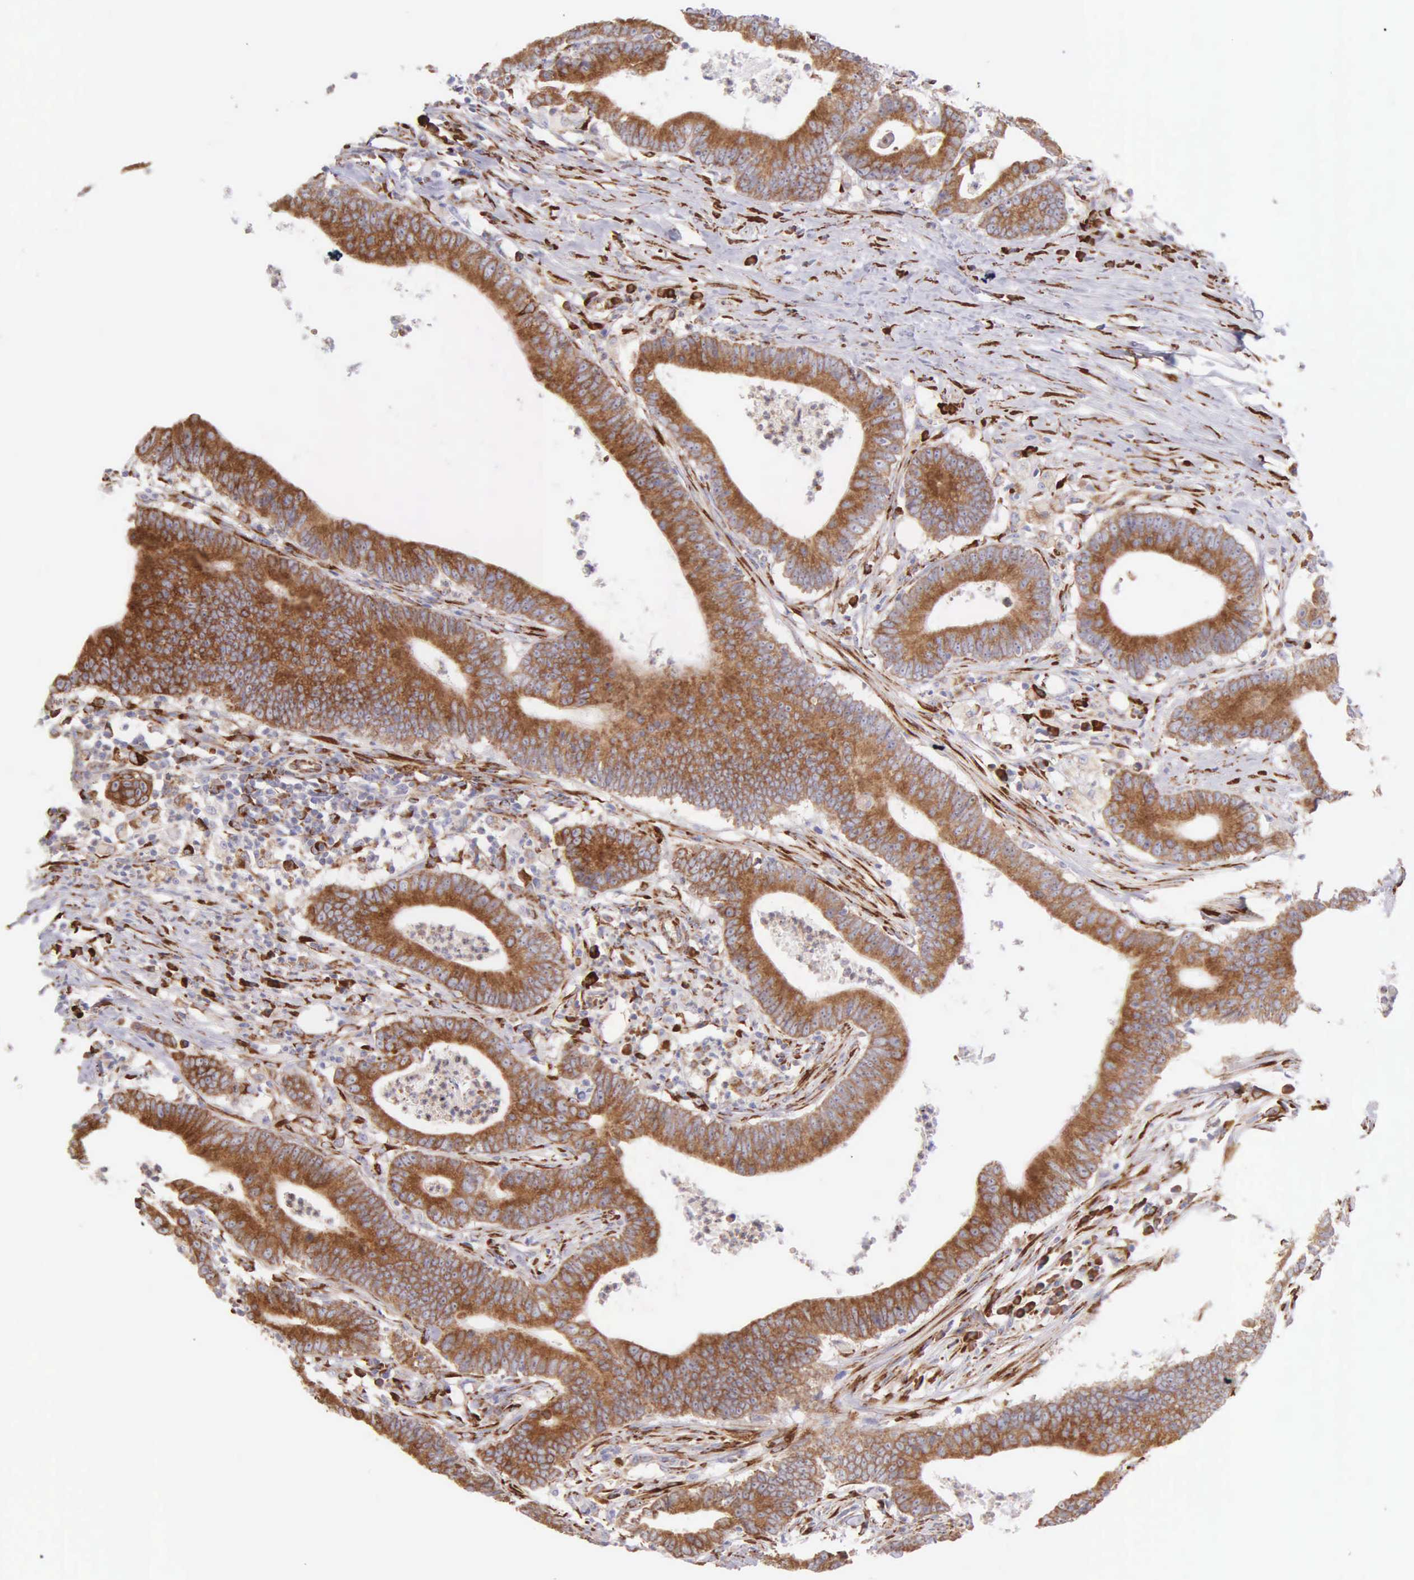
{"staining": {"intensity": "strong", "quantity": ">75%", "location": "cytoplasmic/membranous"}, "tissue": "colorectal cancer", "cell_type": "Tumor cells", "image_type": "cancer", "snomed": [{"axis": "morphology", "description": "Adenocarcinoma, NOS"}, {"axis": "topography", "description": "Colon"}], "caption": "High-magnification brightfield microscopy of colorectal adenocarcinoma stained with DAB (brown) and counterstained with hematoxylin (blue). tumor cells exhibit strong cytoplasmic/membranous positivity is identified in approximately>75% of cells.", "gene": "CKAP4", "patient": {"sex": "male", "age": 55}}